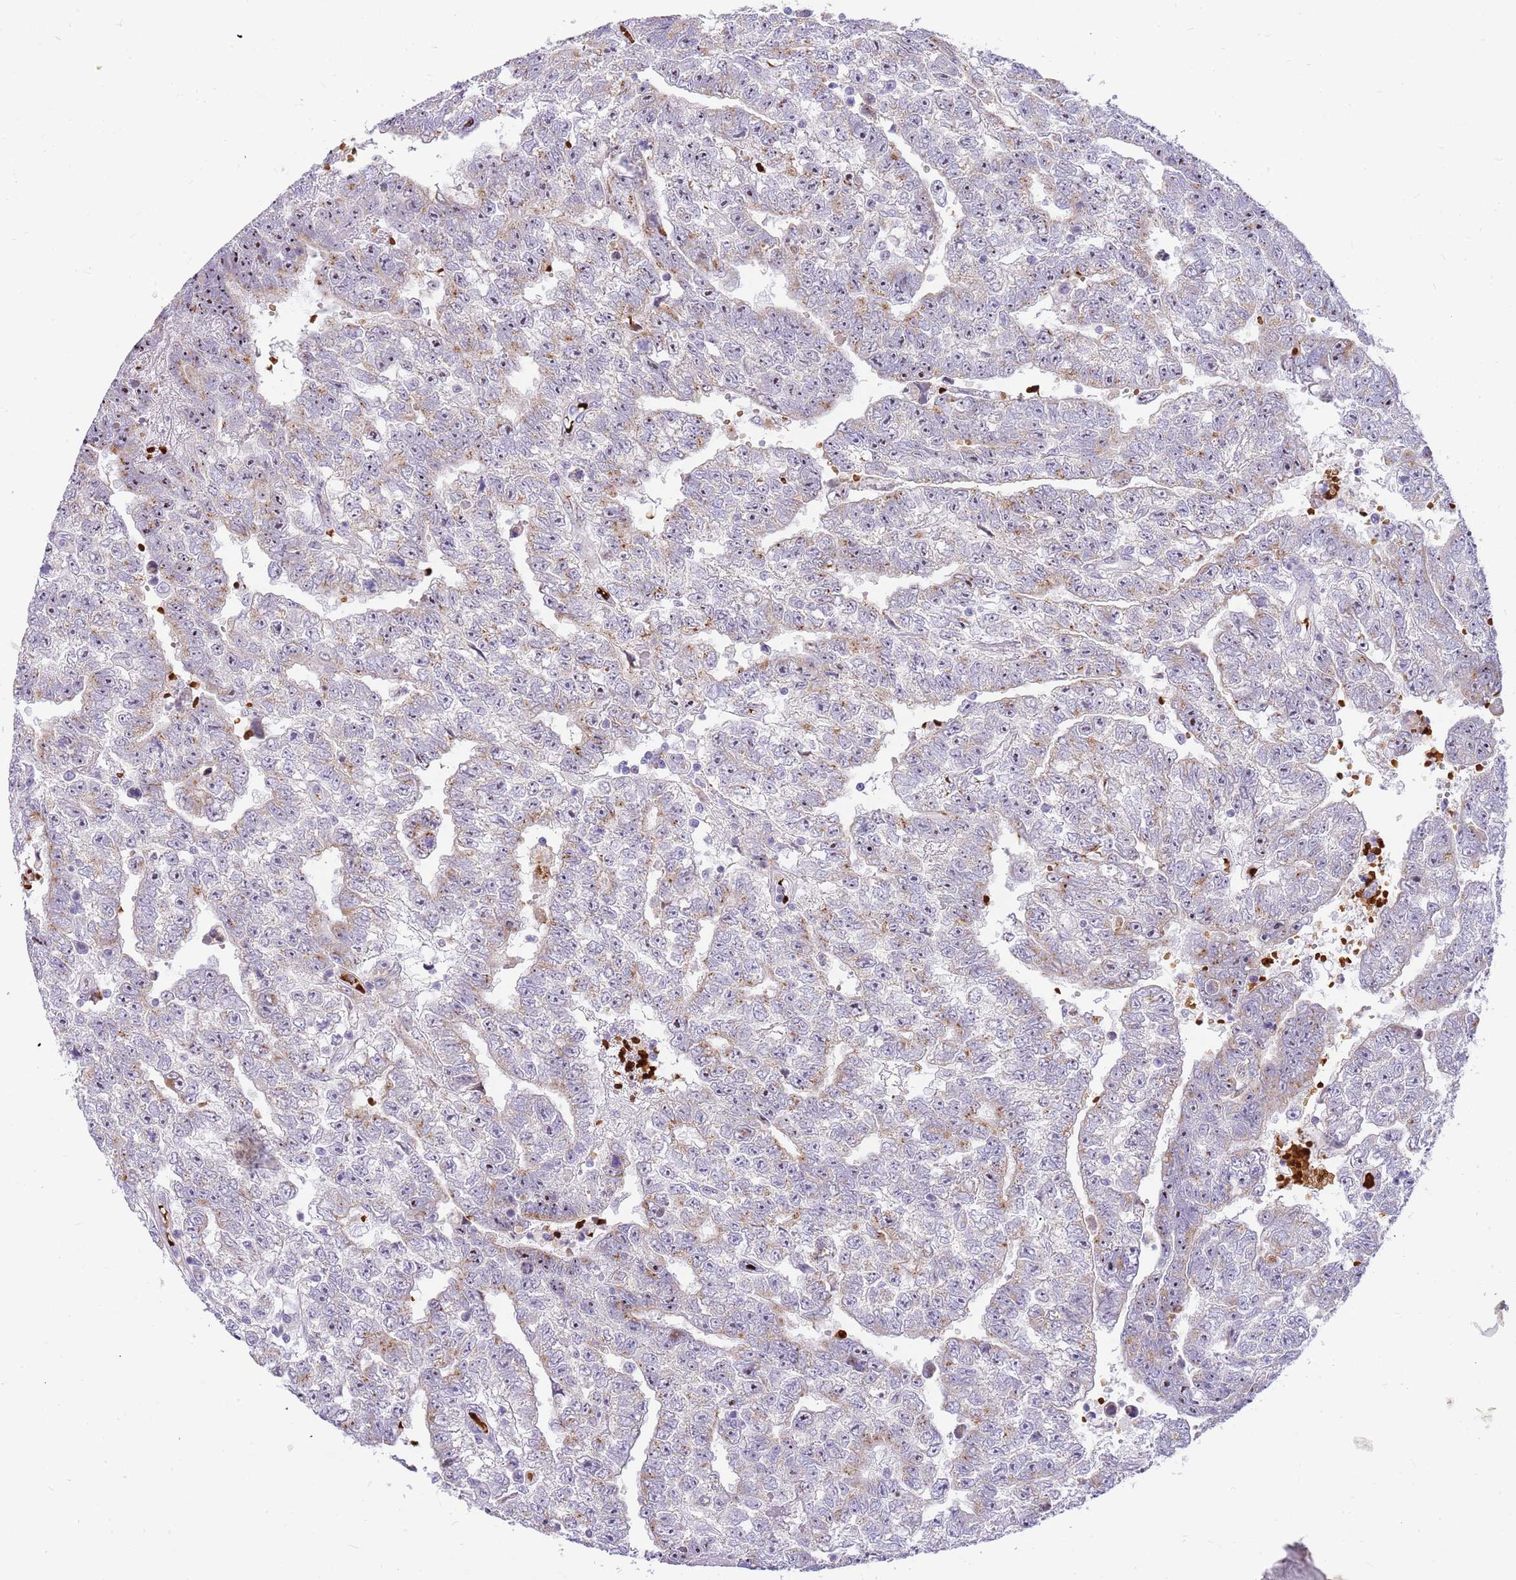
{"staining": {"intensity": "weak", "quantity": "<25%", "location": "cytoplasmic/membranous"}, "tissue": "testis cancer", "cell_type": "Tumor cells", "image_type": "cancer", "snomed": [{"axis": "morphology", "description": "Carcinoma, Embryonal, NOS"}, {"axis": "topography", "description": "Testis"}], "caption": "This micrograph is of testis embryonal carcinoma stained with immunohistochemistry (IHC) to label a protein in brown with the nuclei are counter-stained blue. There is no staining in tumor cells.", "gene": "DNAJA3", "patient": {"sex": "male", "age": 25}}